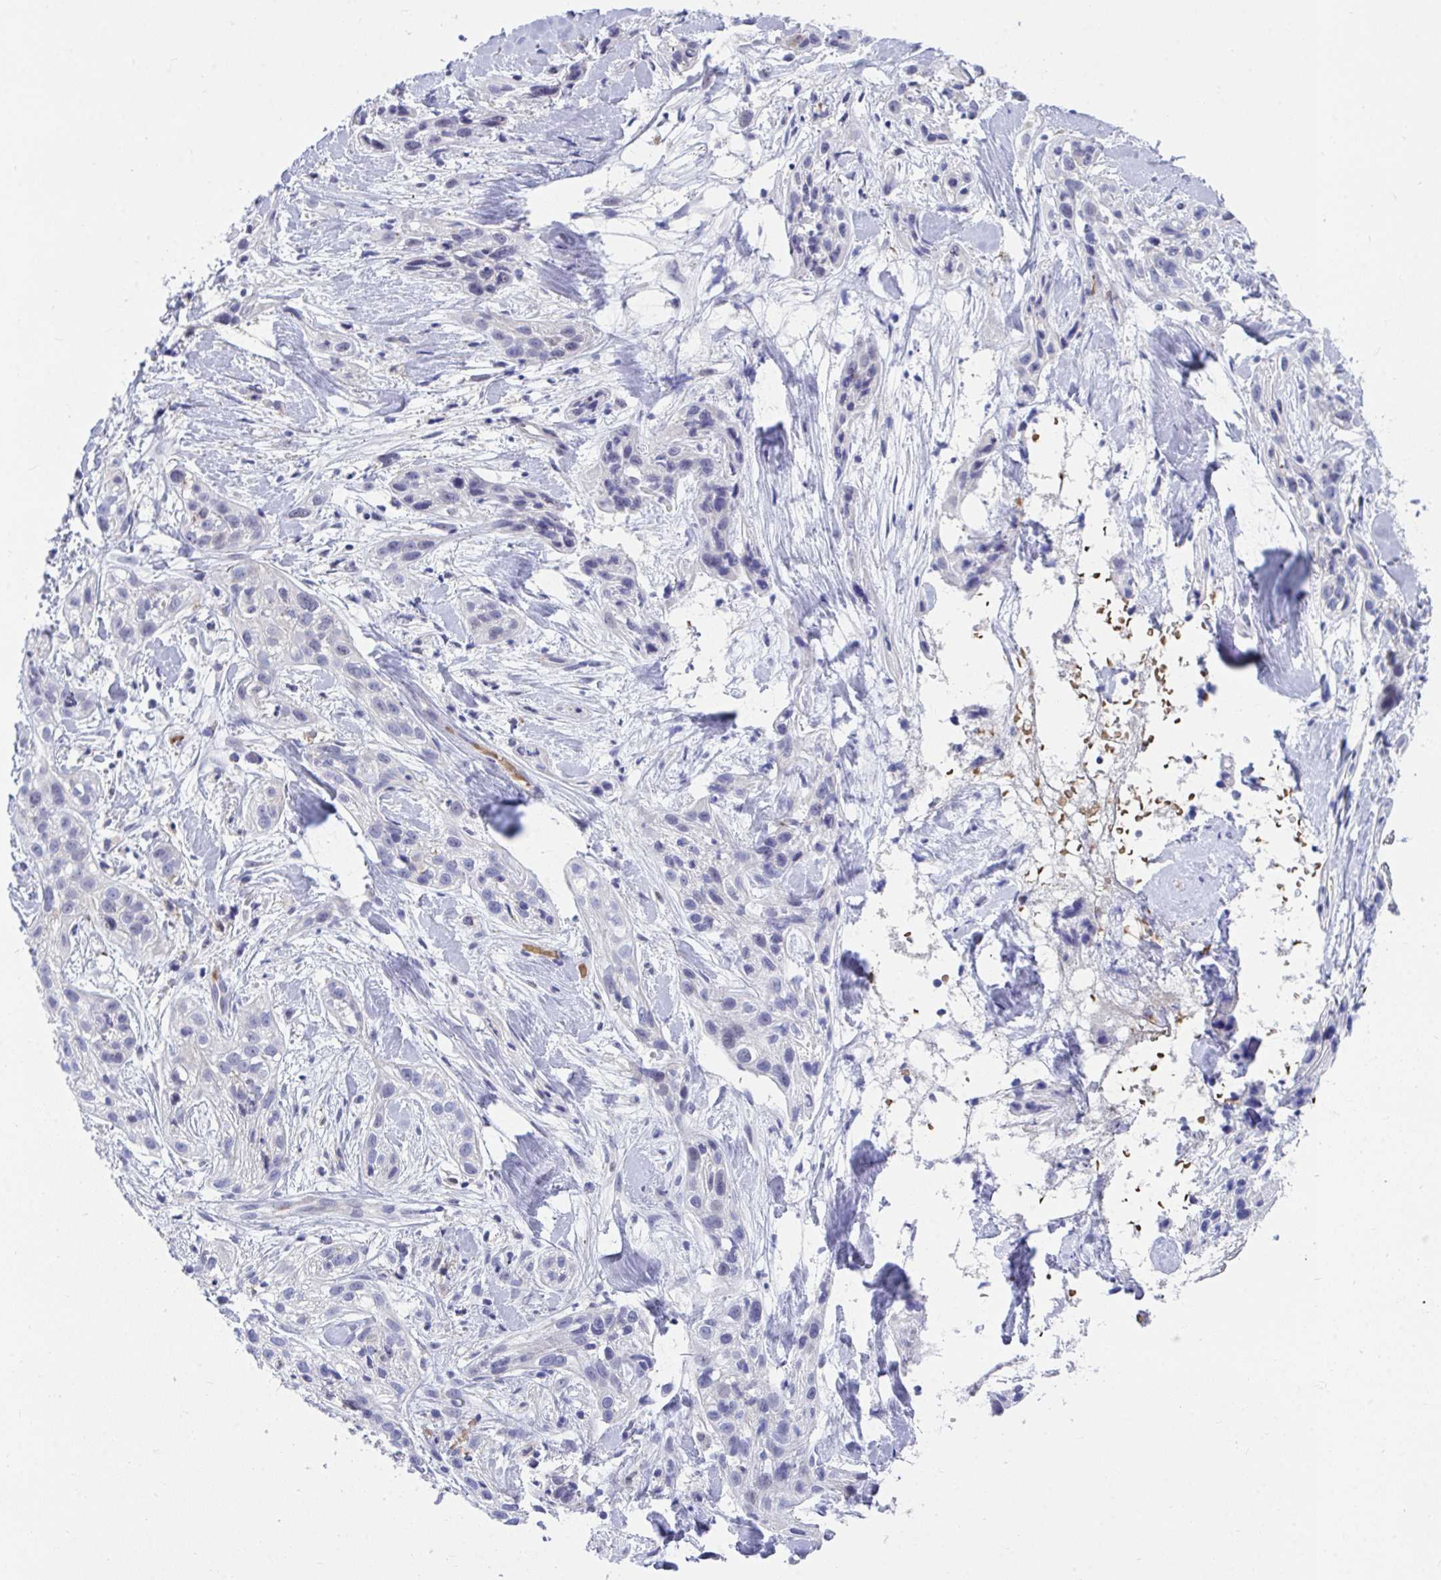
{"staining": {"intensity": "negative", "quantity": "none", "location": "none"}, "tissue": "skin cancer", "cell_type": "Tumor cells", "image_type": "cancer", "snomed": [{"axis": "morphology", "description": "Squamous cell carcinoma, NOS"}, {"axis": "topography", "description": "Skin"}], "caption": "This is a micrograph of IHC staining of skin cancer (squamous cell carcinoma), which shows no expression in tumor cells.", "gene": "CENPQ", "patient": {"sex": "male", "age": 82}}